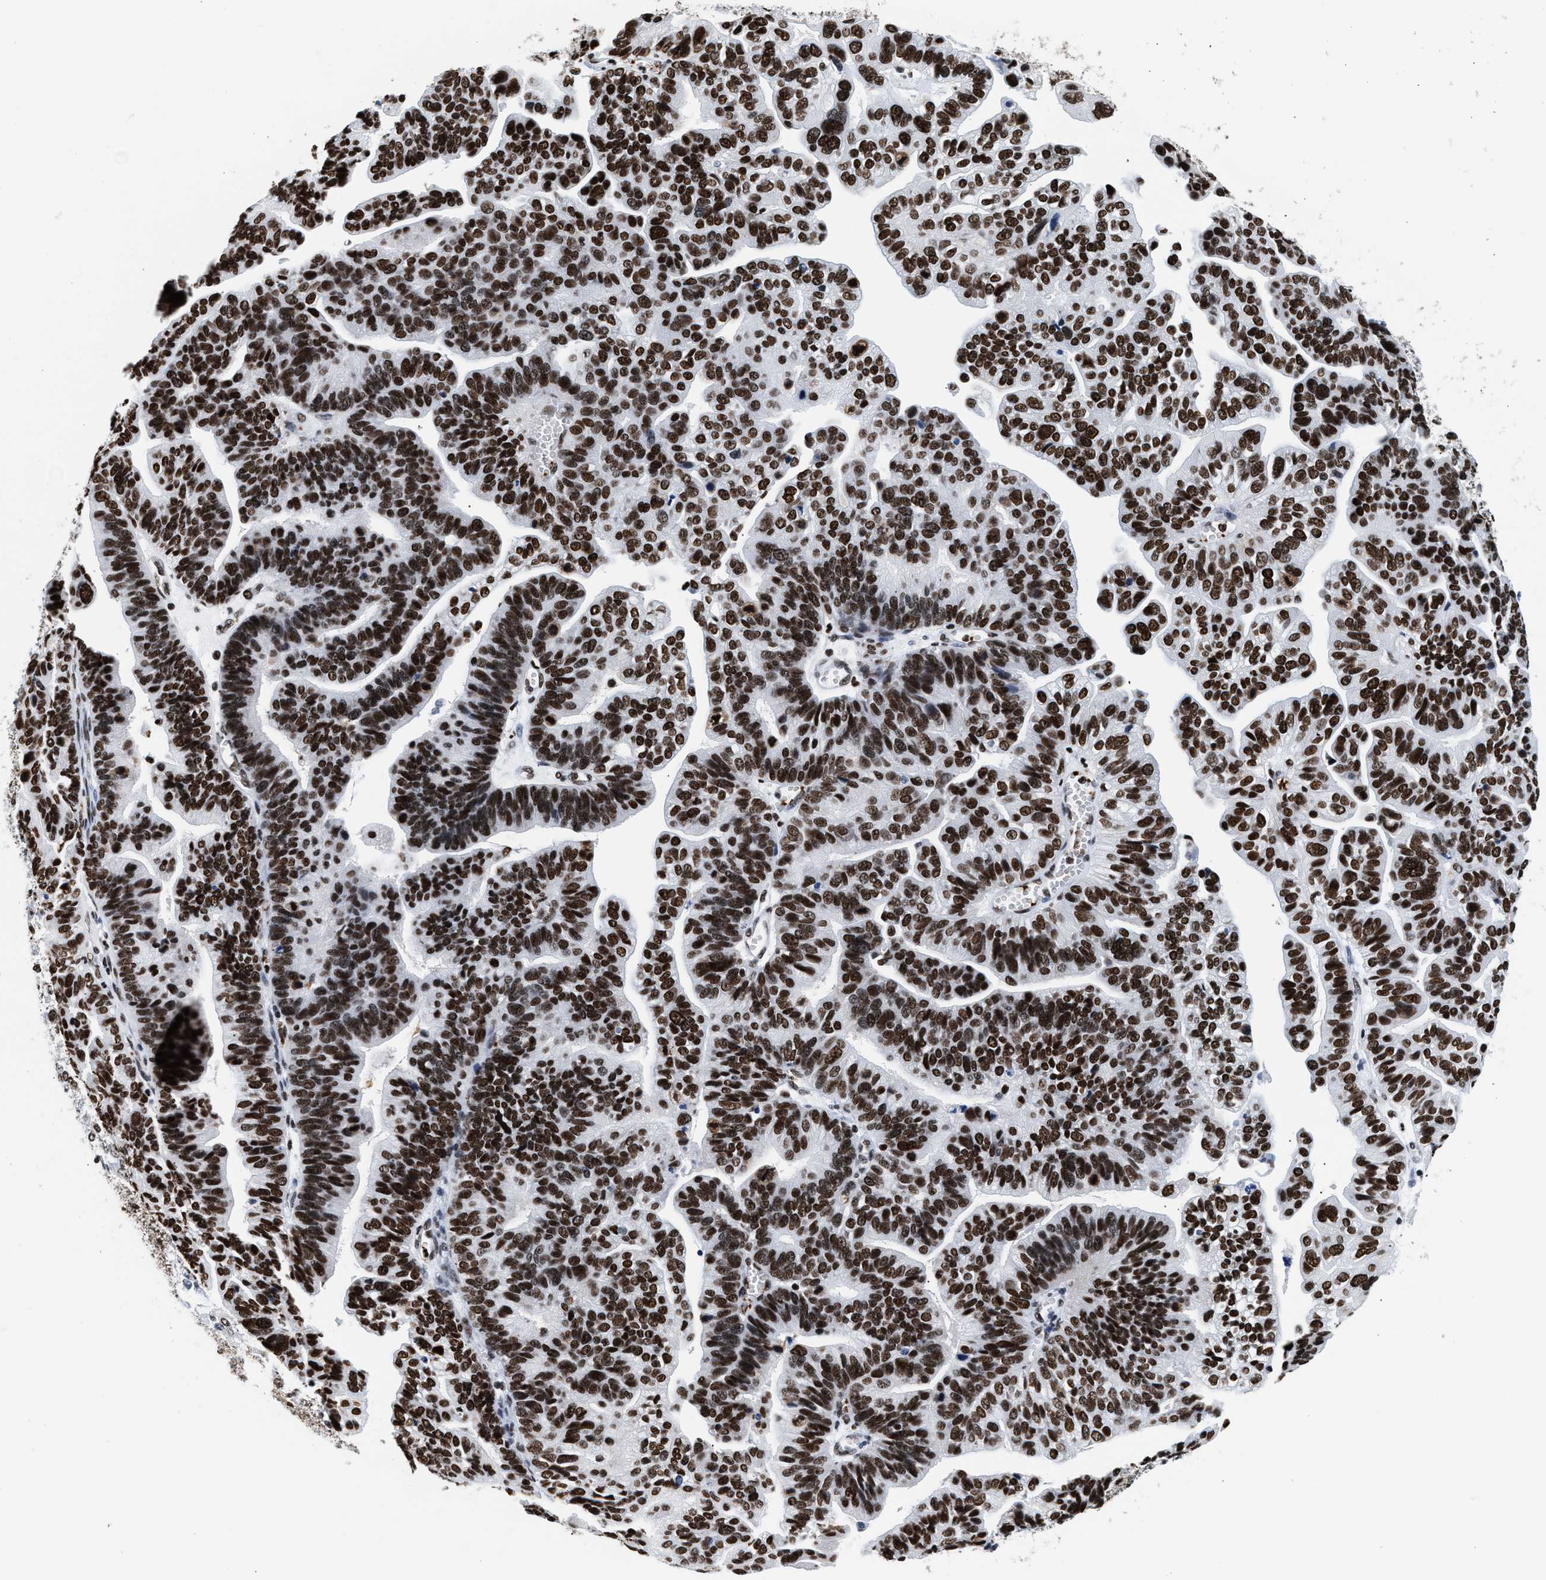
{"staining": {"intensity": "strong", "quantity": ">75%", "location": "nuclear"}, "tissue": "ovarian cancer", "cell_type": "Tumor cells", "image_type": "cancer", "snomed": [{"axis": "morphology", "description": "Cystadenocarcinoma, serous, NOS"}, {"axis": "topography", "description": "Ovary"}], "caption": "Brown immunohistochemical staining in ovarian cancer demonstrates strong nuclear staining in about >75% of tumor cells. (Brightfield microscopy of DAB IHC at high magnification).", "gene": "RAD21", "patient": {"sex": "female", "age": 56}}